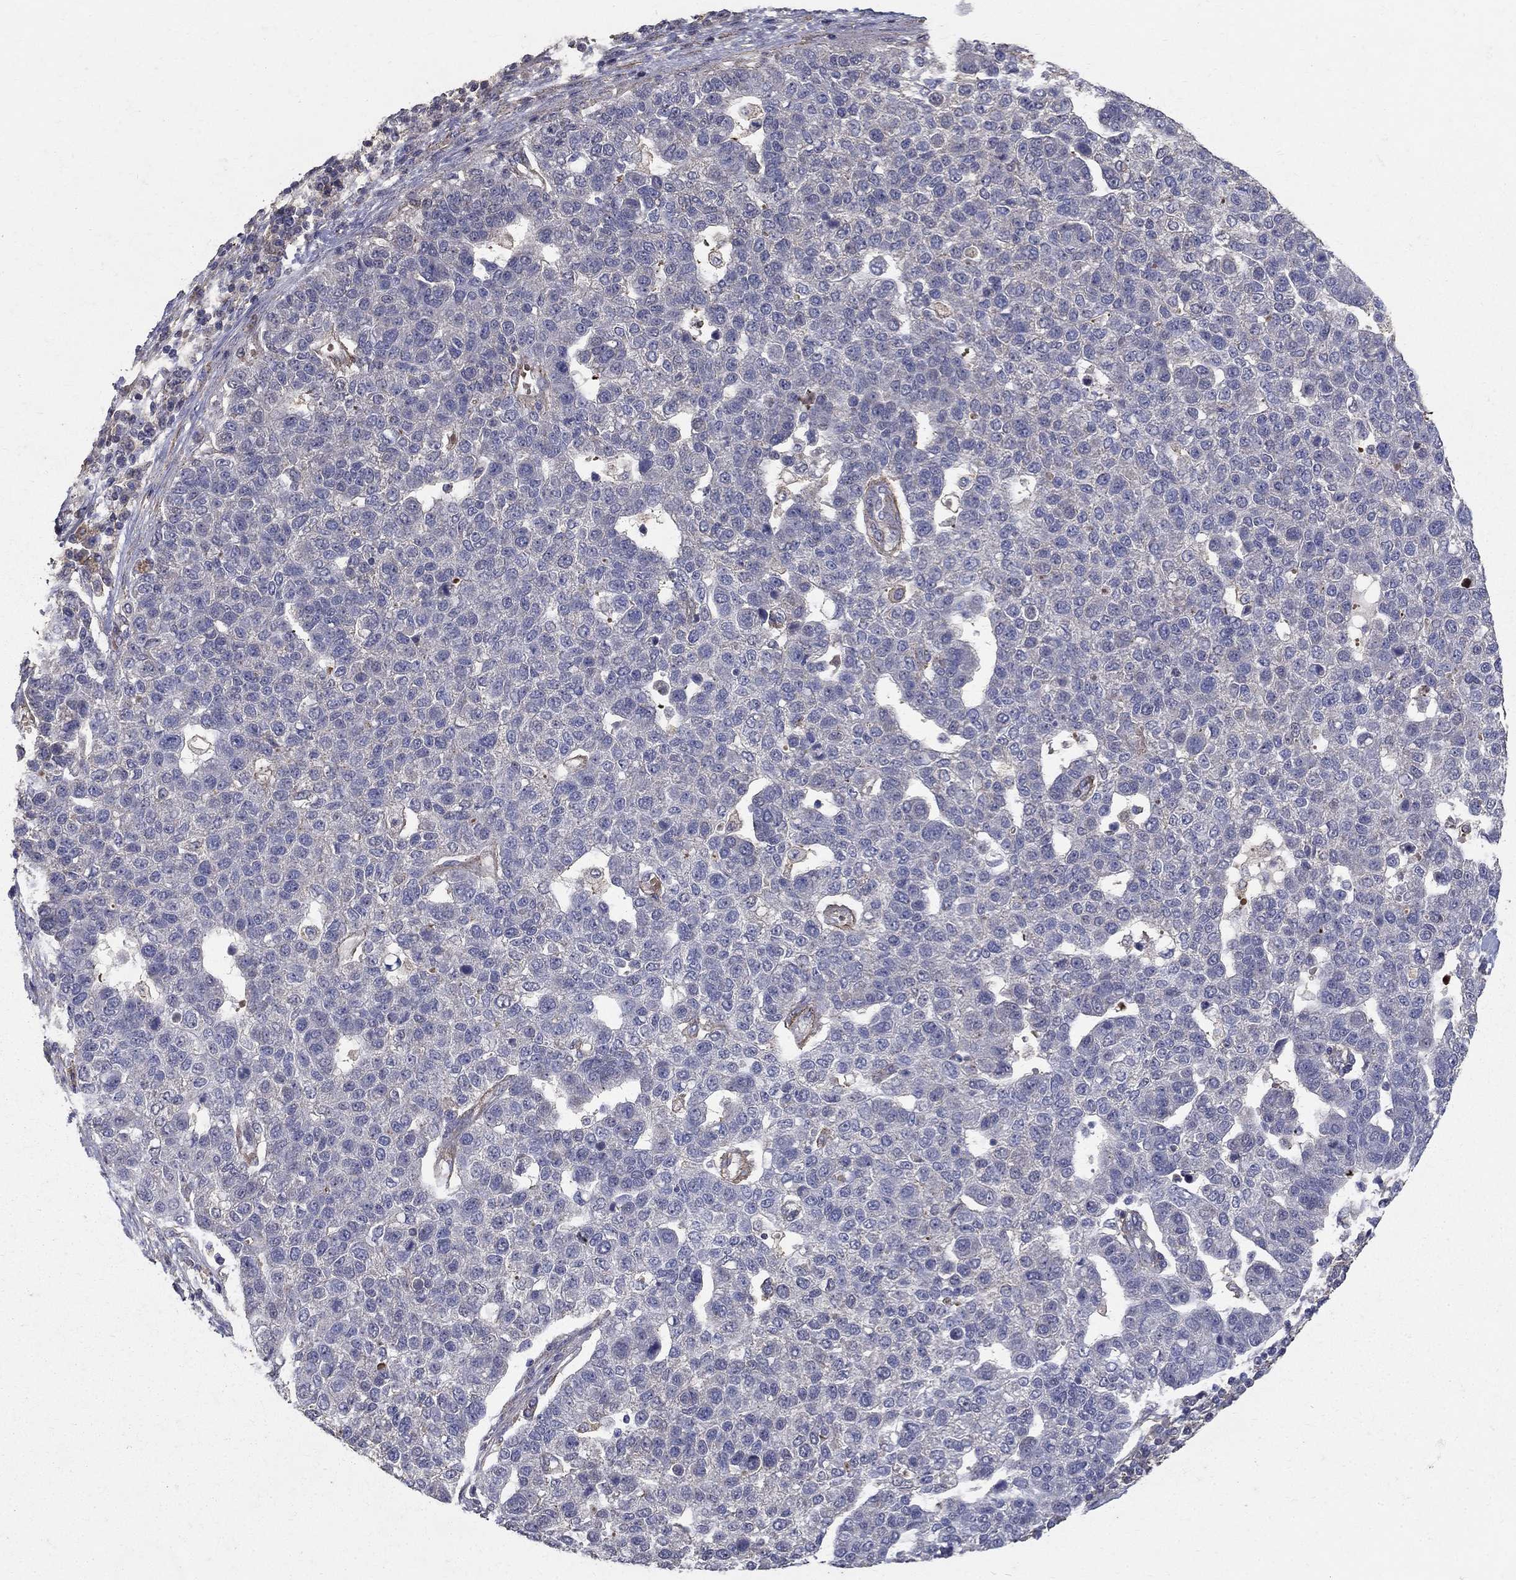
{"staining": {"intensity": "negative", "quantity": "none", "location": "none"}, "tissue": "pancreatic cancer", "cell_type": "Tumor cells", "image_type": "cancer", "snomed": [{"axis": "morphology", "description": "Adenocarcinoma, NOS"}, {"axis": "topography", "description": "Pancreas"}], "caption": "Immunohistochemistry histopathology image of neoplastic tissue: human pancreatic cancer (adenocarcinoma) stained with DAB (3,3'-diaminobenzidine) displays no significant protein staining in tumor cells.", "gene": "MPP2", "patient": {"sex": "female", "age": 61}}